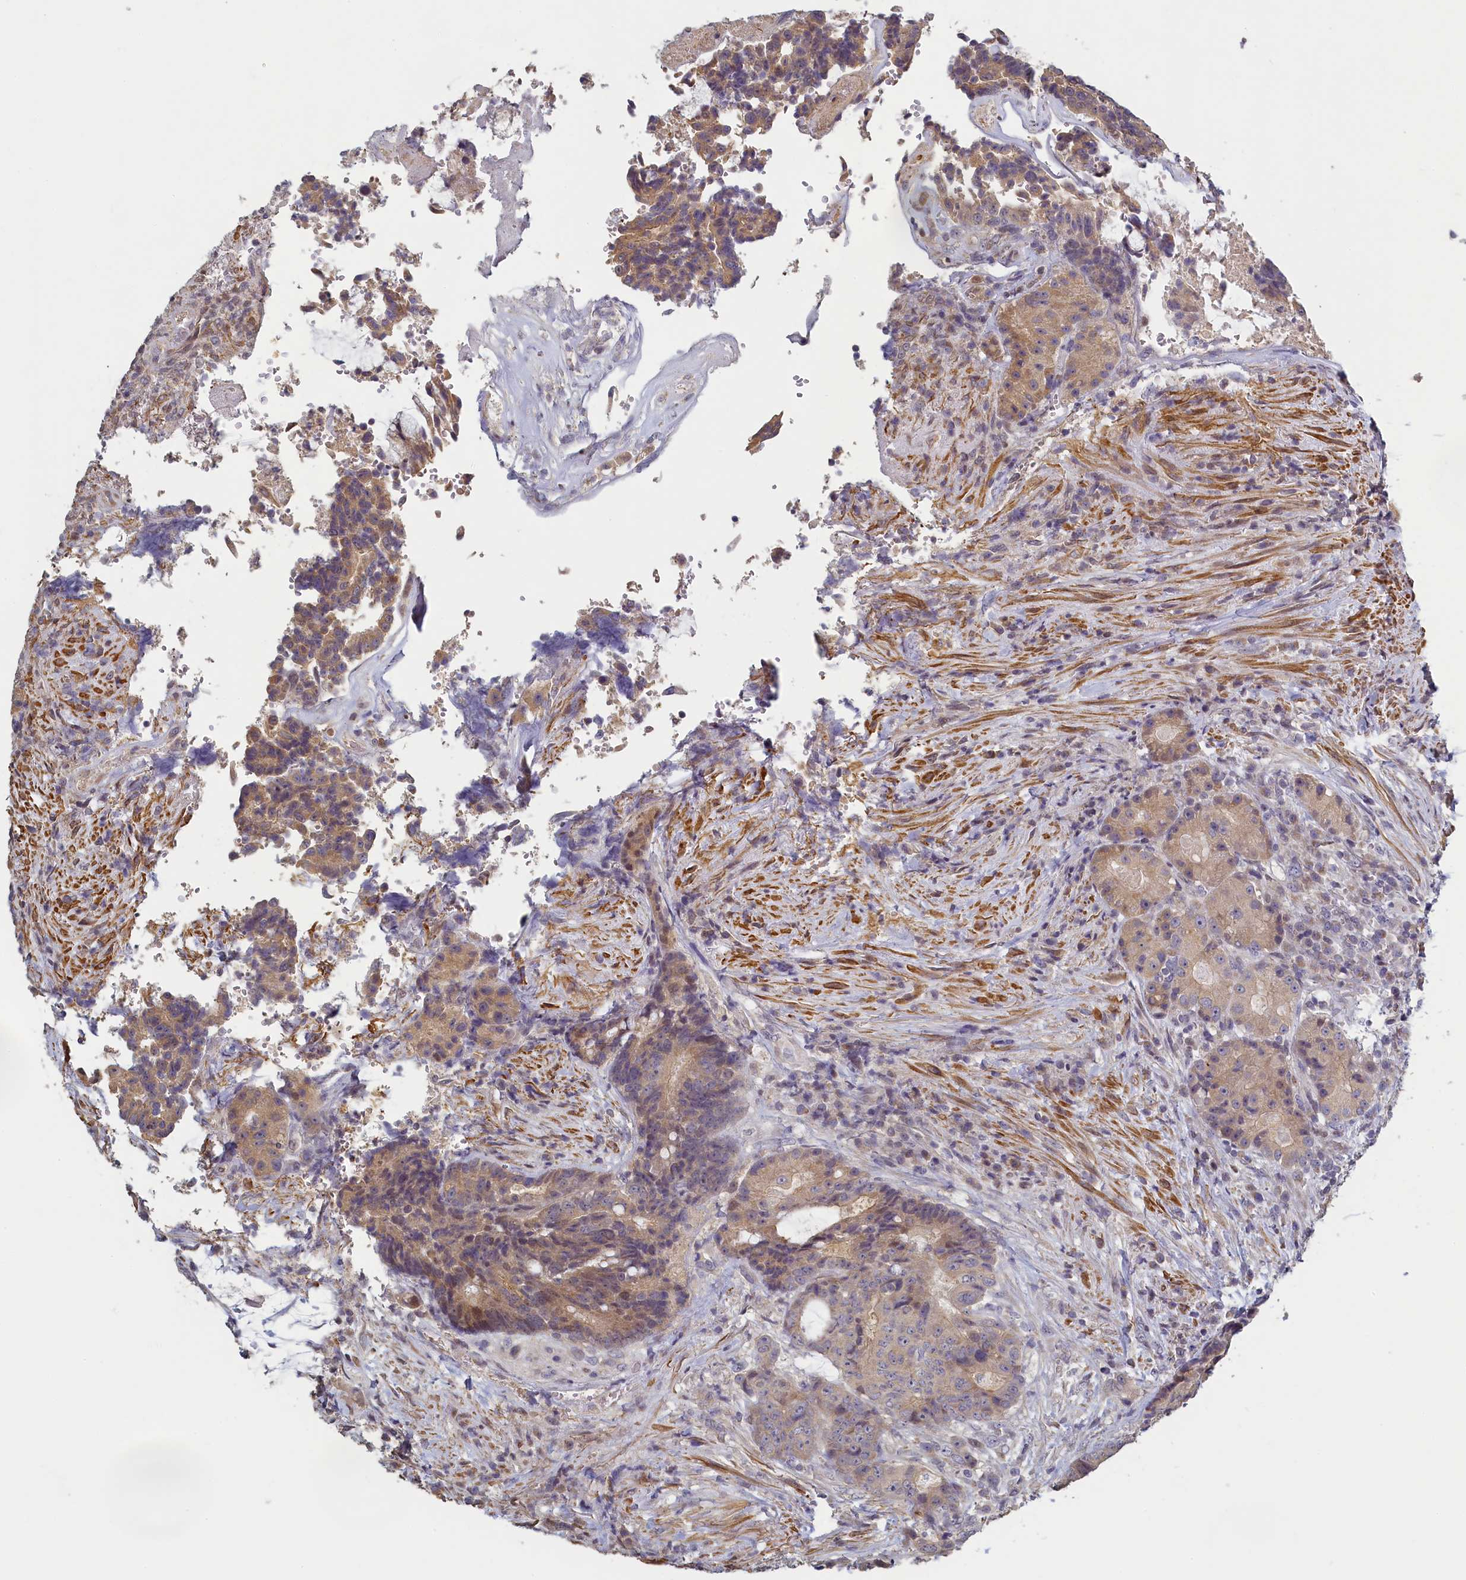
{"staining": {"intensity": "moderate", "quantity": "25%-75%", "location": "cytoplasmic/membranous"}, "tissue": "colorectal cancer", "cell_type": "Tumor cells", "image_type": "cancer", "snomed": [{"axis": "morphology", "description": "Adenocarcinoma, NOS"}, {"axis": "topography", "description": "Rectum"}], "caption": "IHC photomicrograph of neoplastic tissue: human colorectal cancer stained using IHC exhibits medium levels of moderate protein expression localized specifically in the cytoplasmic/membranous of tumor cells, appearing as a cytoplasmic/membranous brown color.", "gene": "DIXDC1", "patient": {"sex": "male", "age": 69}}